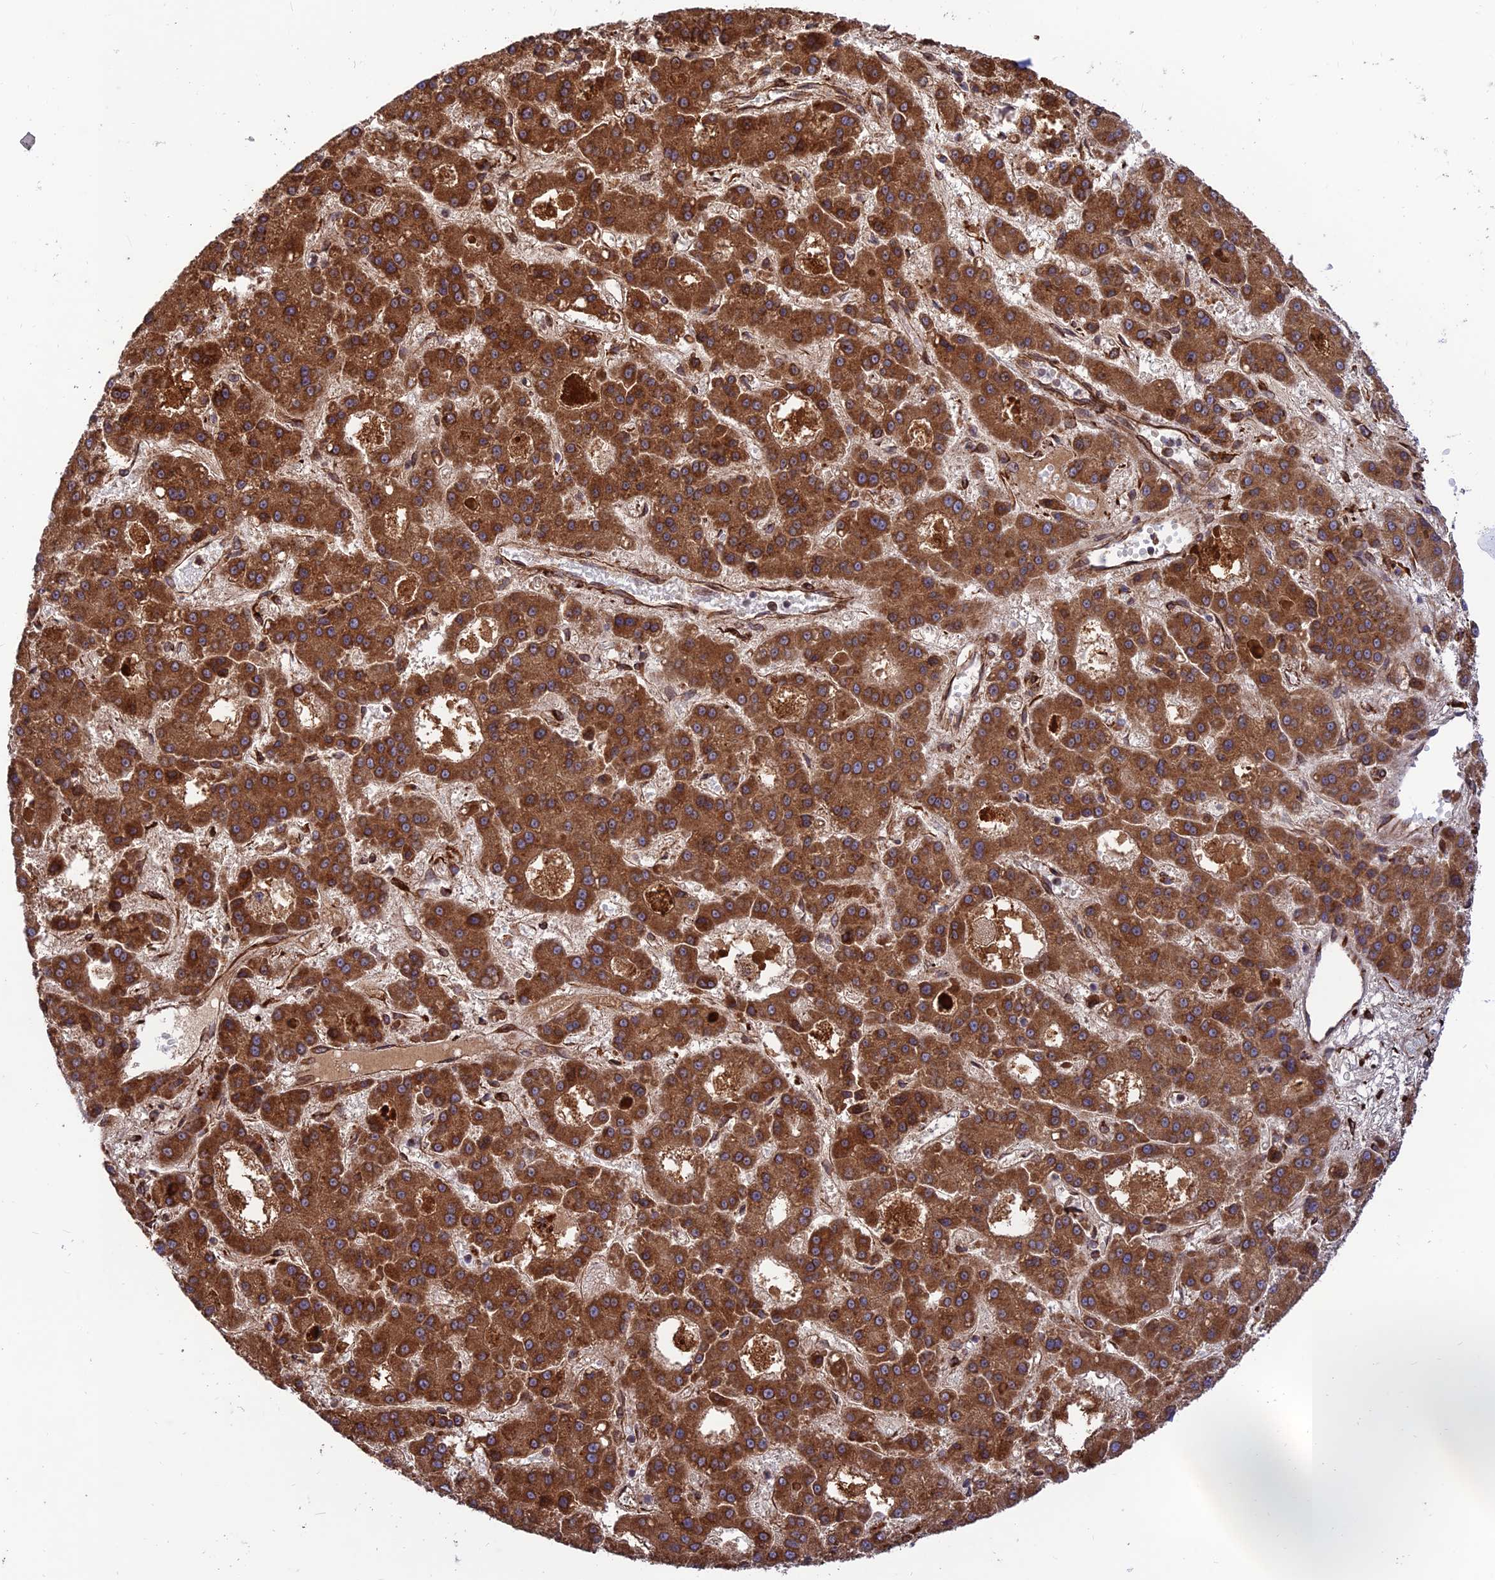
{"staining": {"intensity": "strong", "quantity": ">75%", "location": "cytoplasmic/membranous"}, "tissue": "liver cancer", "cell_type": "Tumor cells", "image_type": "cancer", "snomed": [{"axis": "morphology", "description": "Carcinoma, Hepatocellular, NOS"}, {"axis": "topography", "description": "Liver"}], "caption": "Human liver cancer stained with a brown dye shows strong cytoplasmic/membranous positive expression in approximately >75% of tumor cells.", "gene": "CRTAP", "patient": {"sex": "male", "age": 70}}